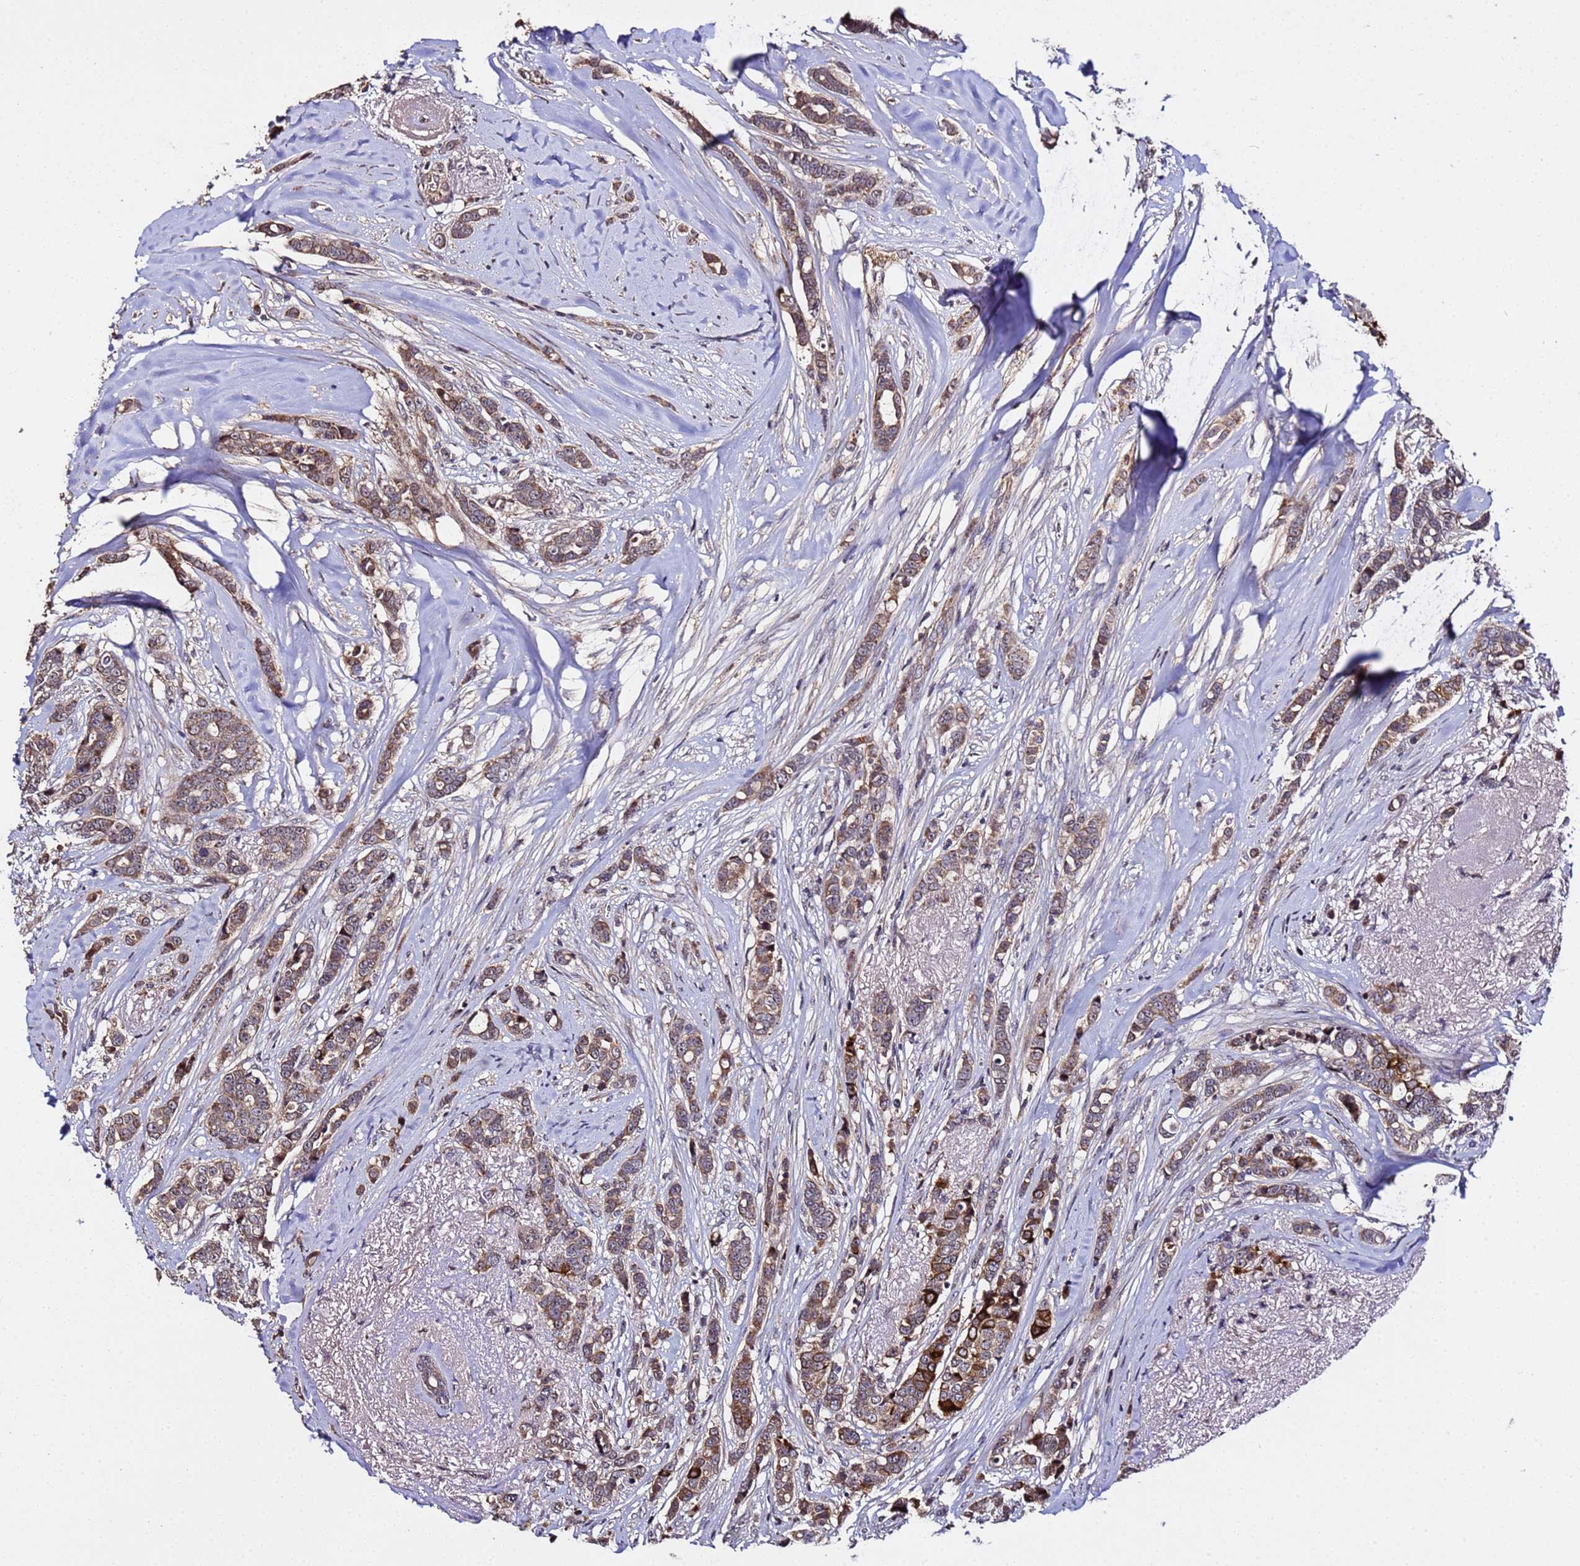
{"staining": {"intensity": "moderate", "quantity": ">75%", "location": "cytoplasmic/membranous"}, "tissue": "breast cancer", "cell_type": "Tumor cells", "image_type": "cancer", "snomed": [{"axis": "morphology", "description": "Lobular carcinoma"}, {"axis": "topography", "description": "Breast"}], "caption": "Immunohistochemistry (DAB) staining of human breast cancer shows moderate cytoplasmic/membranous protein positivity in about >75% of tumor cells. Nuclei are stained in blue.", "gene": "WNK4", "patient": {"sex": "female", "age": 51}}